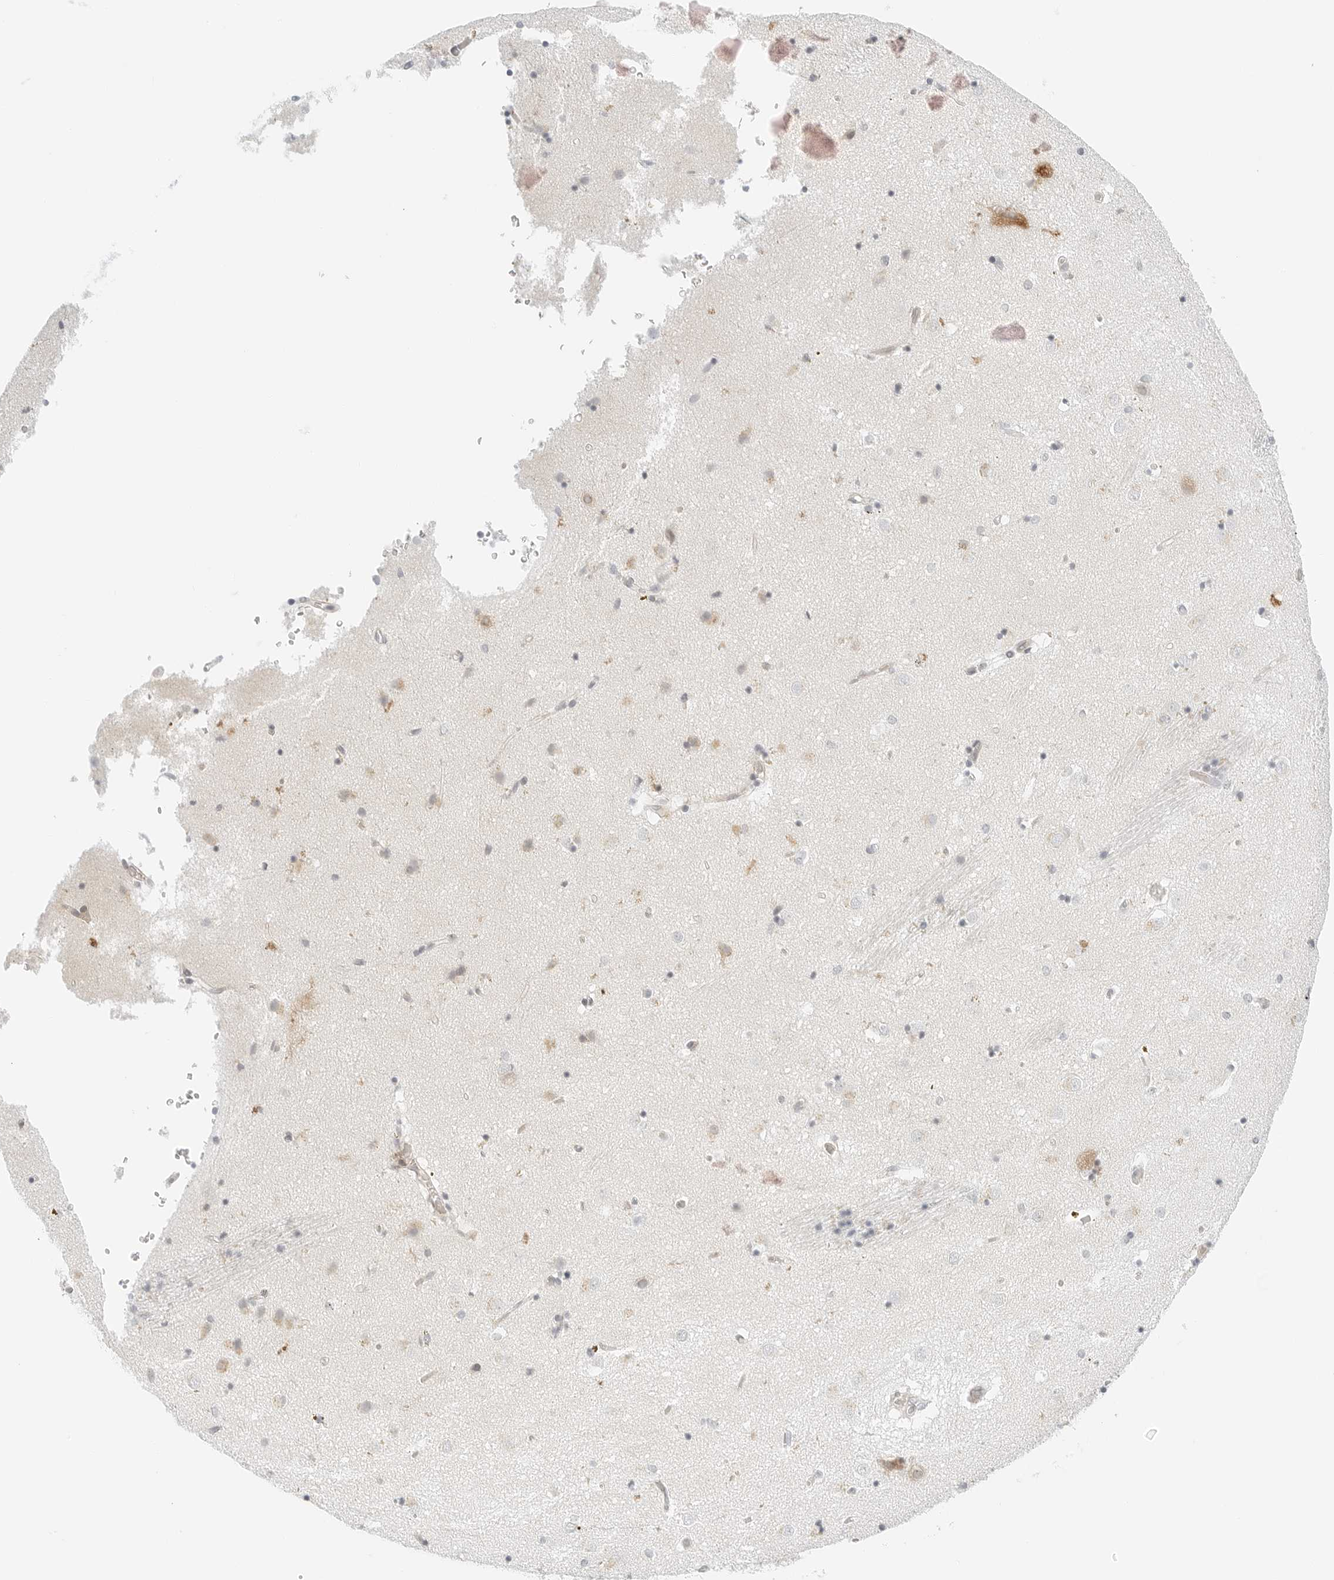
{"staining": {"intensity": "negative", "quantity": "none", "location": "none"}, "tissue": "caudate", "cell_type": "Glial cells", "image_type": "normal", "snomed": [{"axis": "morphology", "description": "Normal tissue, NOS"}, {"axis": "topography", "description": "Lateral ventricle wall"}], "caption": "Immunohistochemistry of benign human caudate displays no staining in glial cells. (Brightfield microscopy of DAB (3,3'-diaminobenzidine) IHC at high magnification).", "gene": "IQCC", "patient": {"sex": "male", "age": 70}}